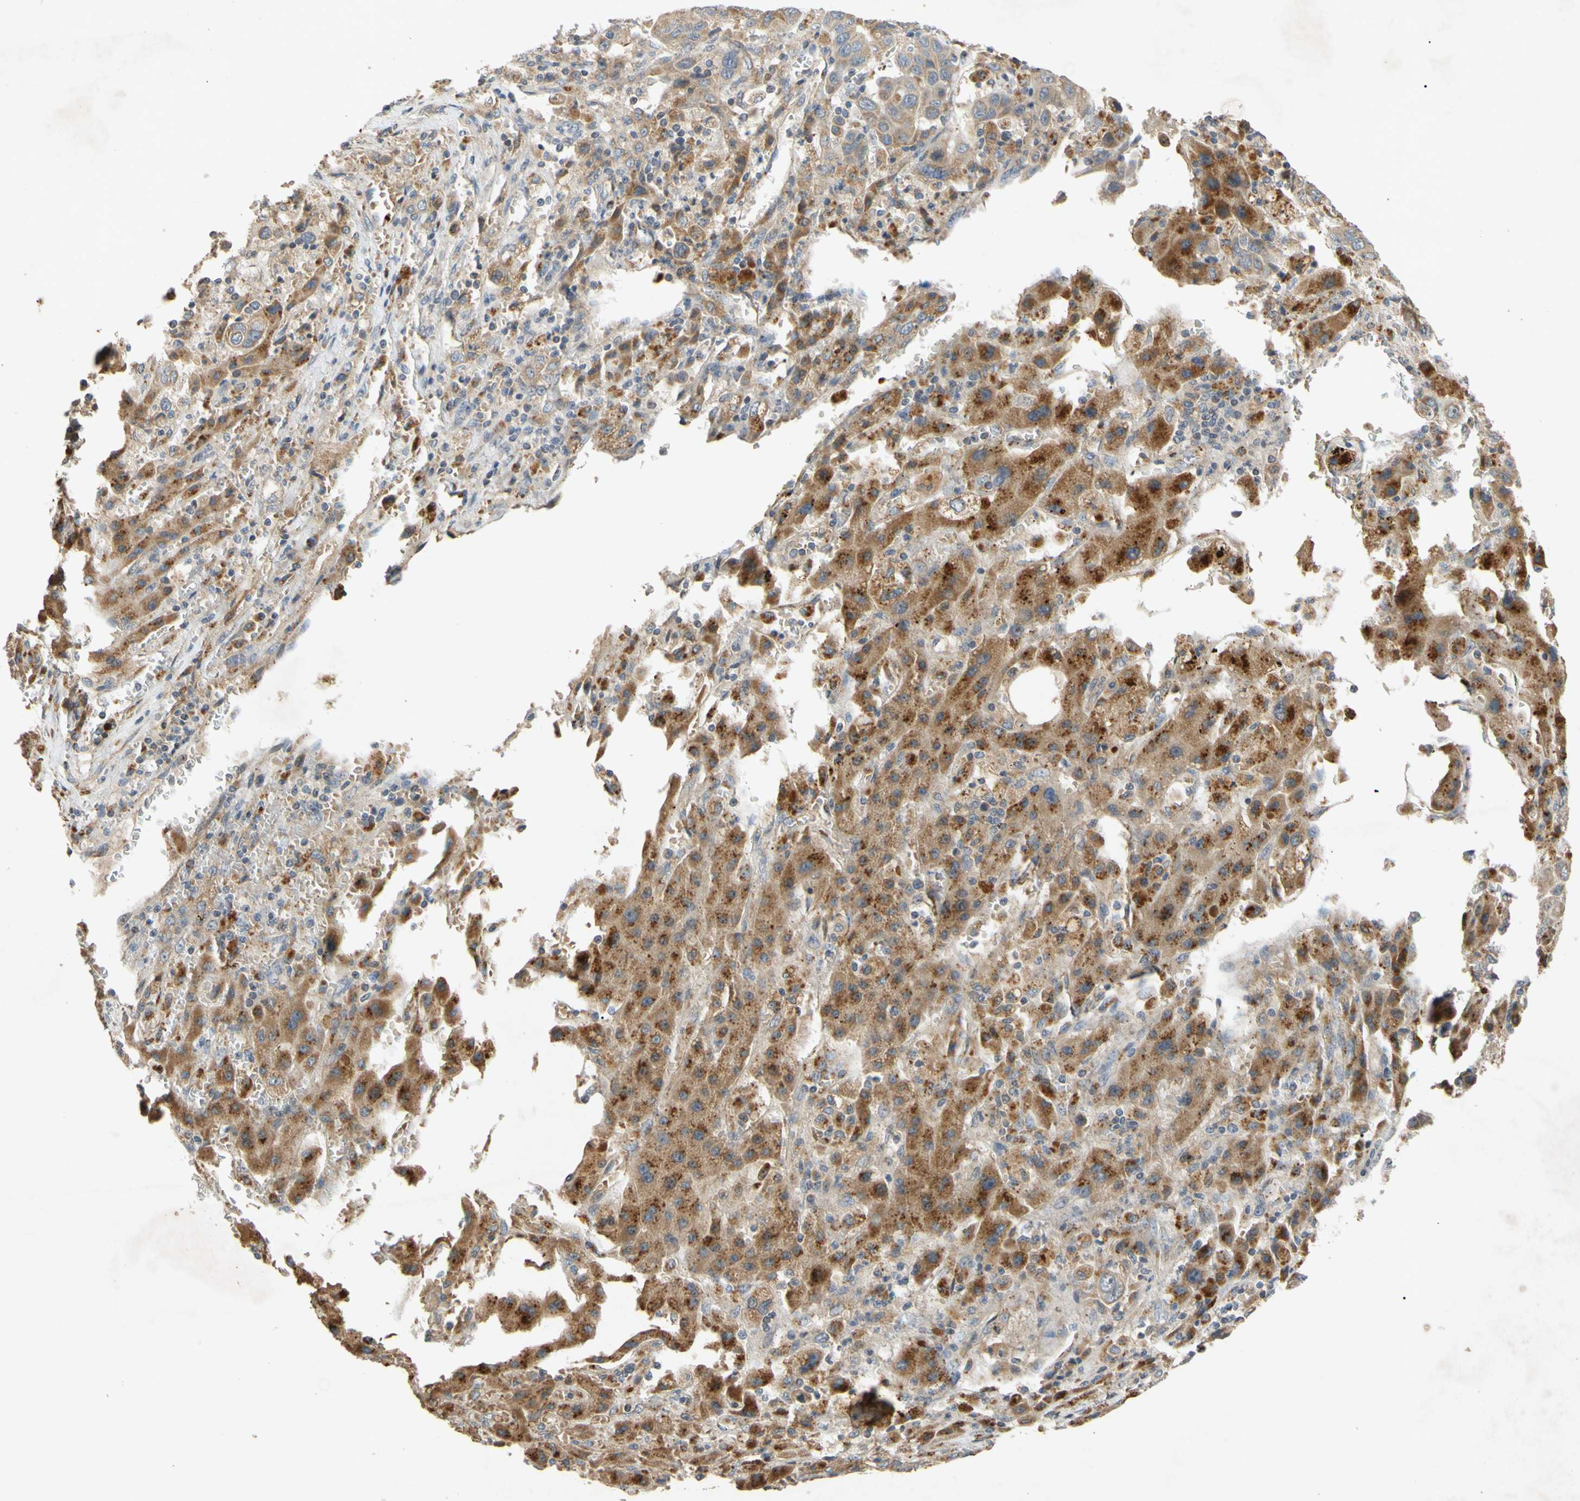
{"staining": {"intensity": "moderate", "quantity": "25%-75%", "location": "cytoplasmic/membranous"}, "tissue": "liver cancer", "cell_type": "Tumor cells", "image_type": "cancer", "snomed": [{"axis": "morphology", "description": "Cholangiocarcinoma"}, {"axis": "topography", "description": "Liver"}], "caption": "A micrograph showing moderate cytoplasmic/membranous staining in about 25%-75% of tumor cells in liver cancer, as visualized by brown immunohistochemical staining.", "gene": "PARD6A", "patient": {"sex": "female", "age": 52}}